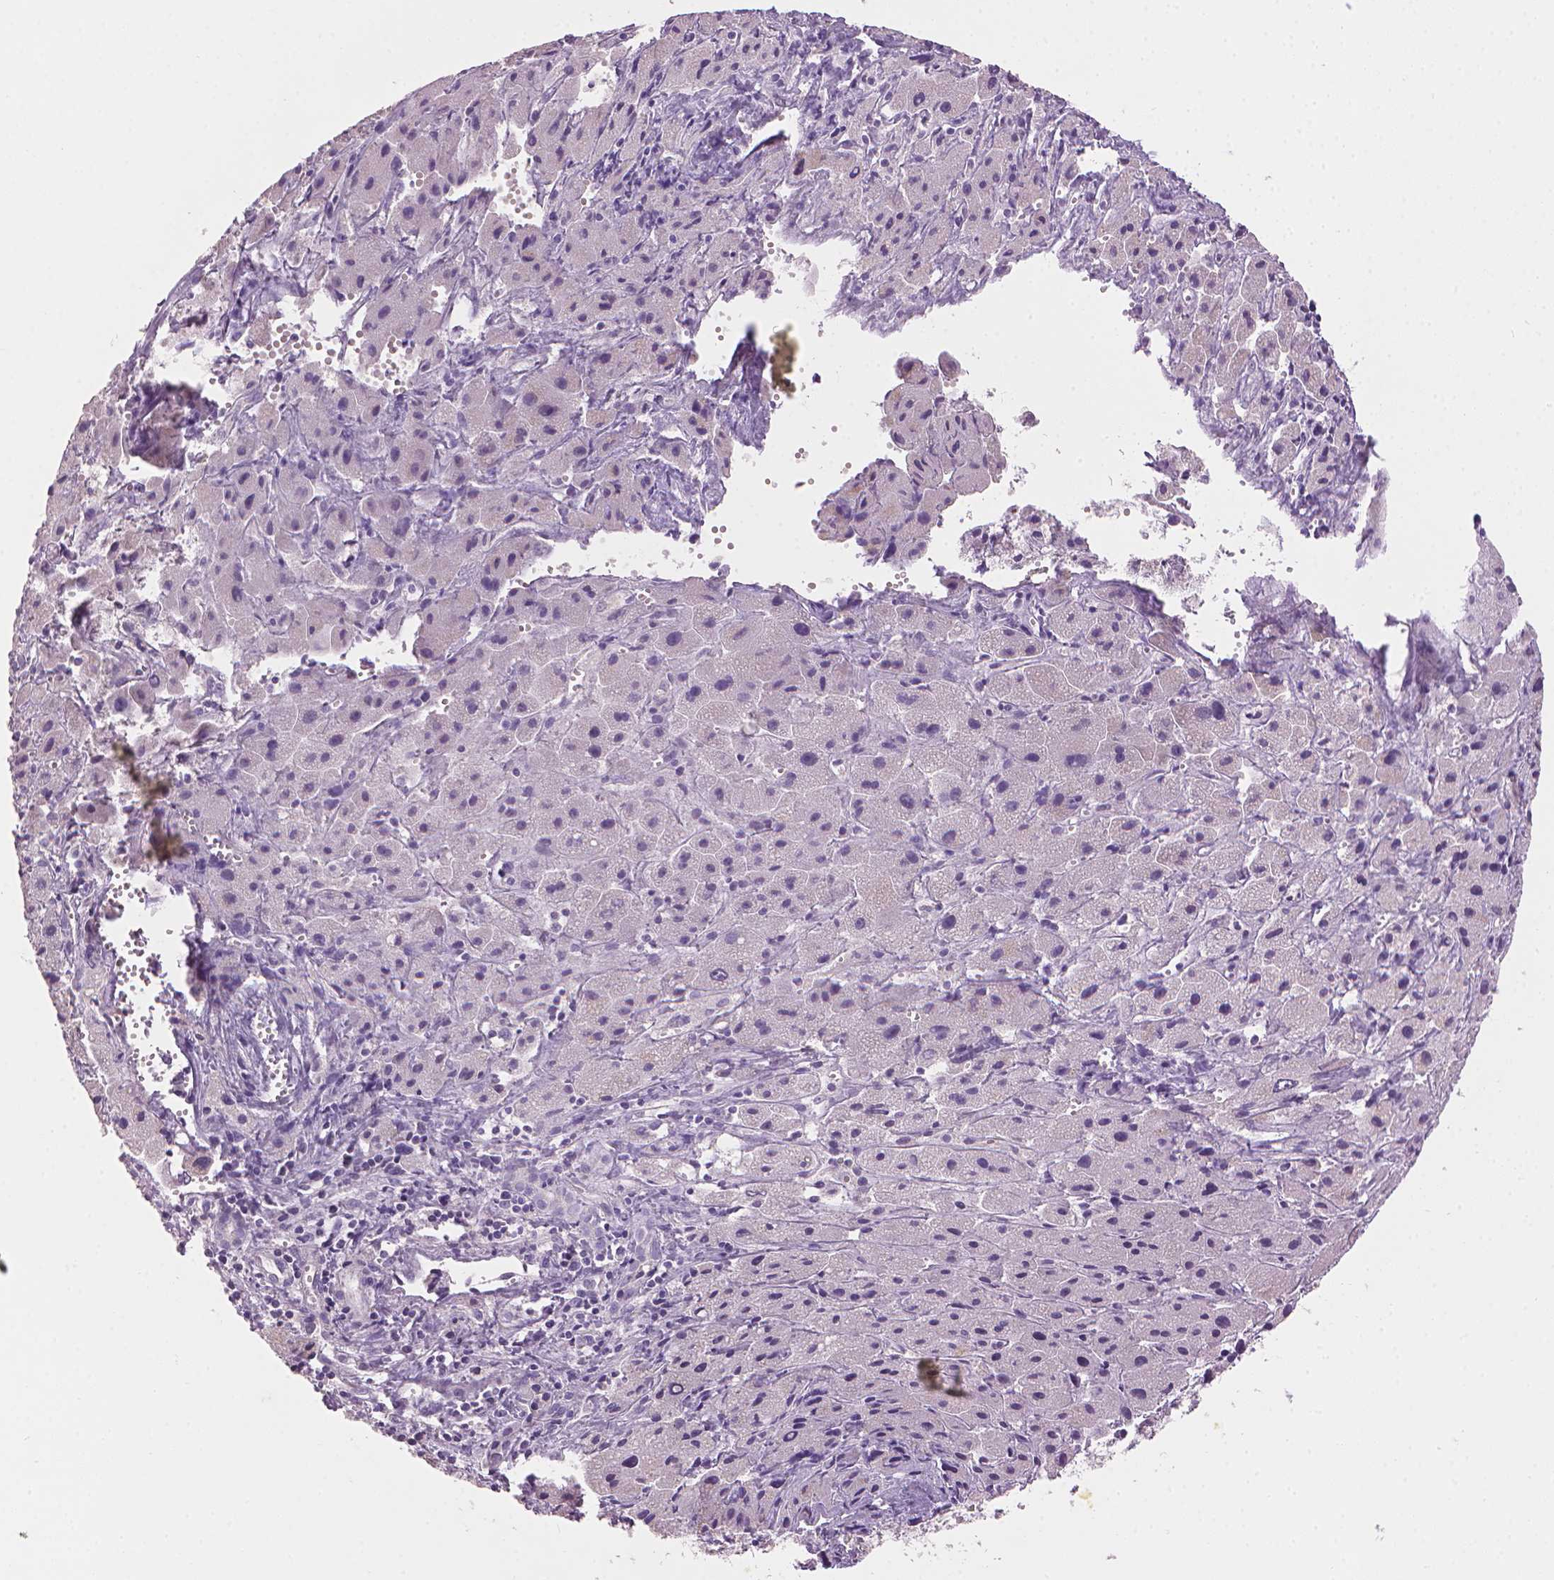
{"staining": {"intensity": "negative", "quantity": "none", "location": "none"}, "tissue": "liver cancer", "cell_type": "Tumor cells", "image_type": "cancer", "snomed": [{"axis": "morphology", "description": "Cholangiocarcinoma"}, {"axis": "topography", "description": "Liver"}], "caption": "DAB (3,3'-diaminobenzidine) immunohistochemical staining of human liver cancer (cholangiocarcinoma) displays no significant positivity in tumor cells.", "gene": "MLANA", "patient": {"sex": "female", "age": 61}}